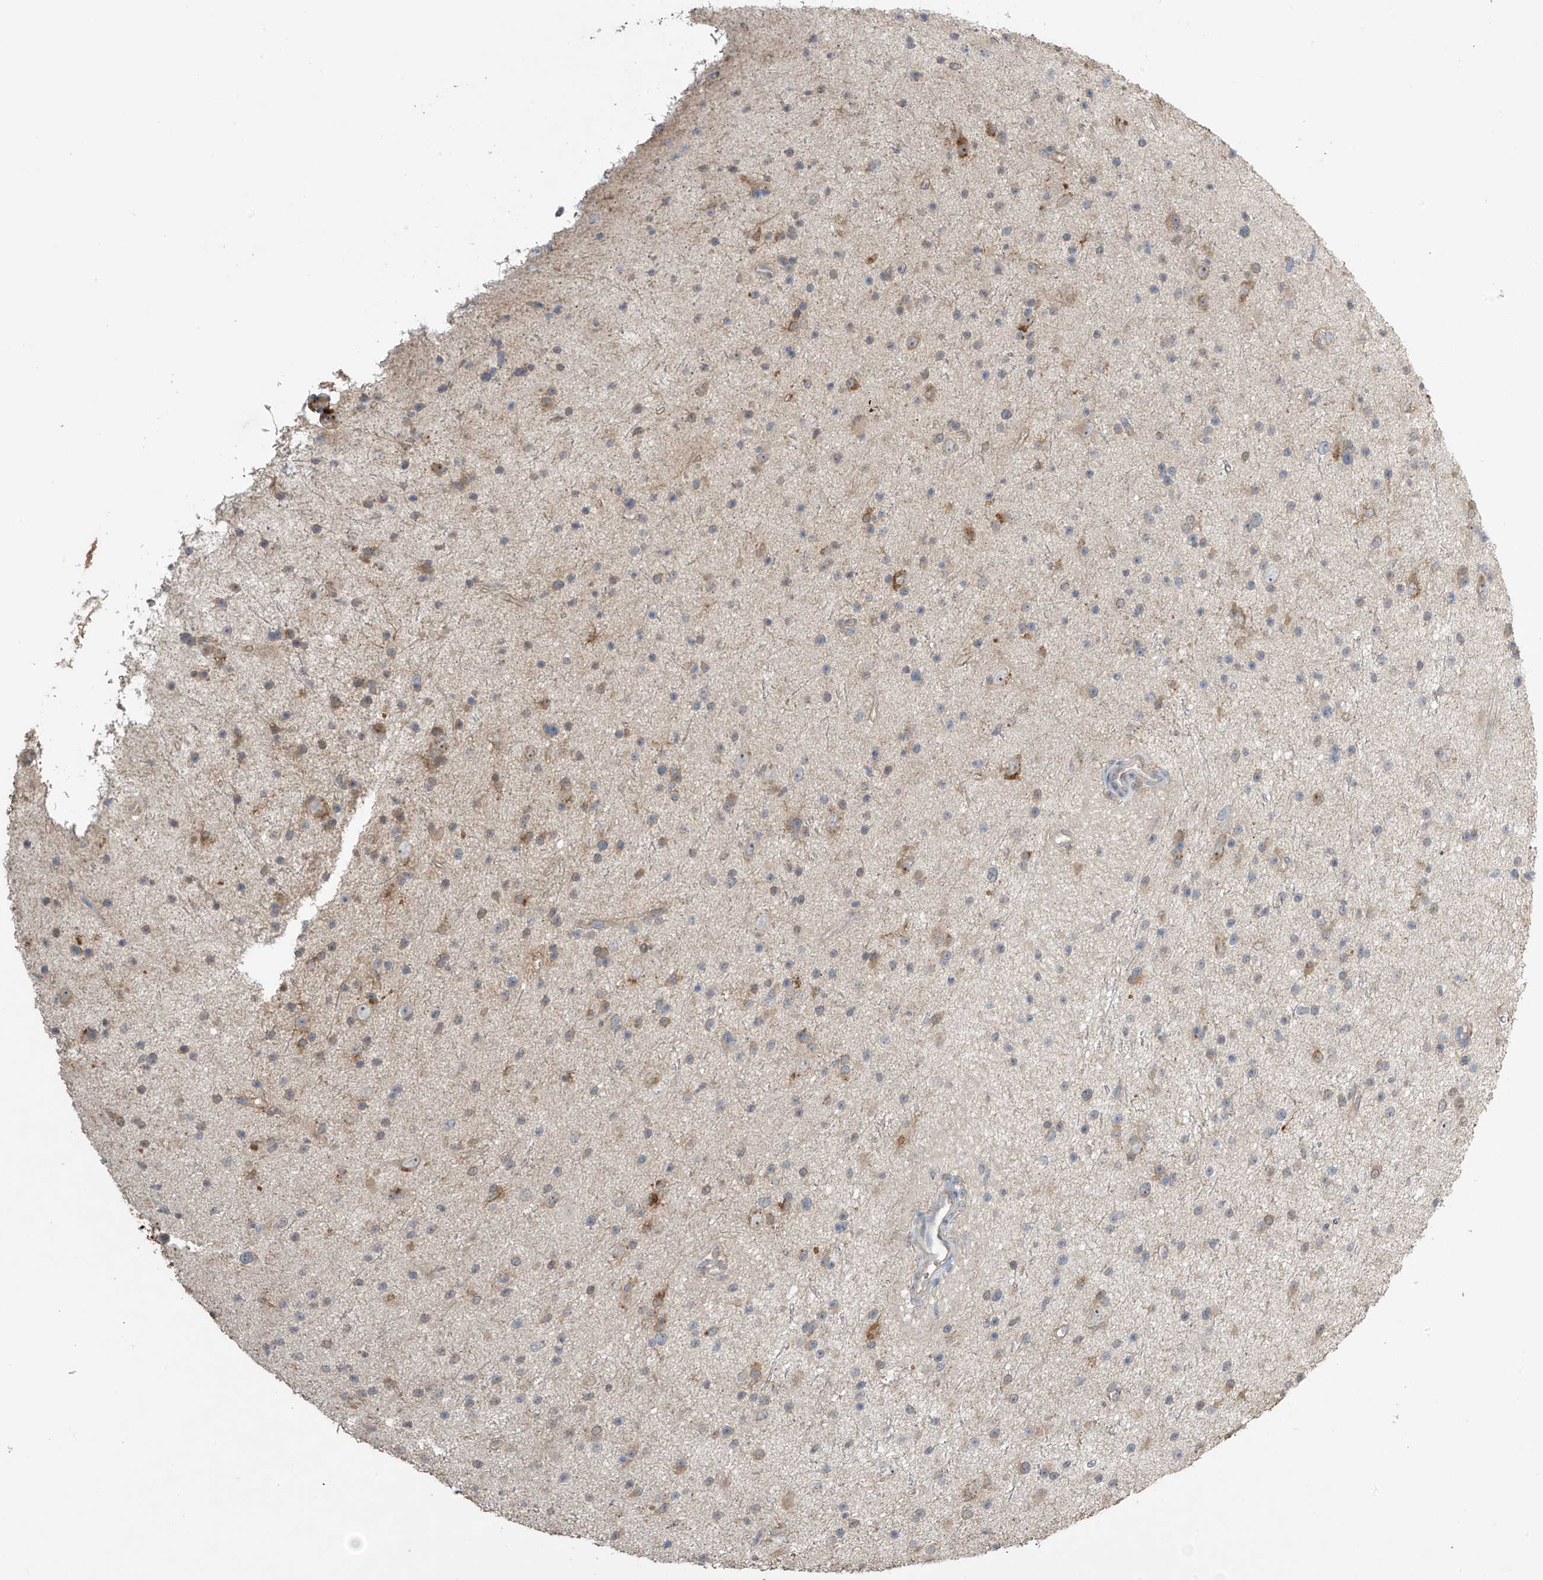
{"staining": {"intensity": "weak", "quantity": "25%-75%", "location": "cytoplasmic/membranous"}, "tissue": "glioma", "cell_type": "Tumor cells", "image_type": "cancer", "snomed": [{"axis": "morphology", "description": "Glioma, malignant, Low grade"}, {"axis": "topography", "description": "Cerebral cortex"}], "caption": "A brown stain labels weak cytoplasmic/membranous positivity of a protein in human malignant glioma (low-grade) tumor cells.", "gene": "SLFN14", "patient": {"sex": "female", "age": 39}}